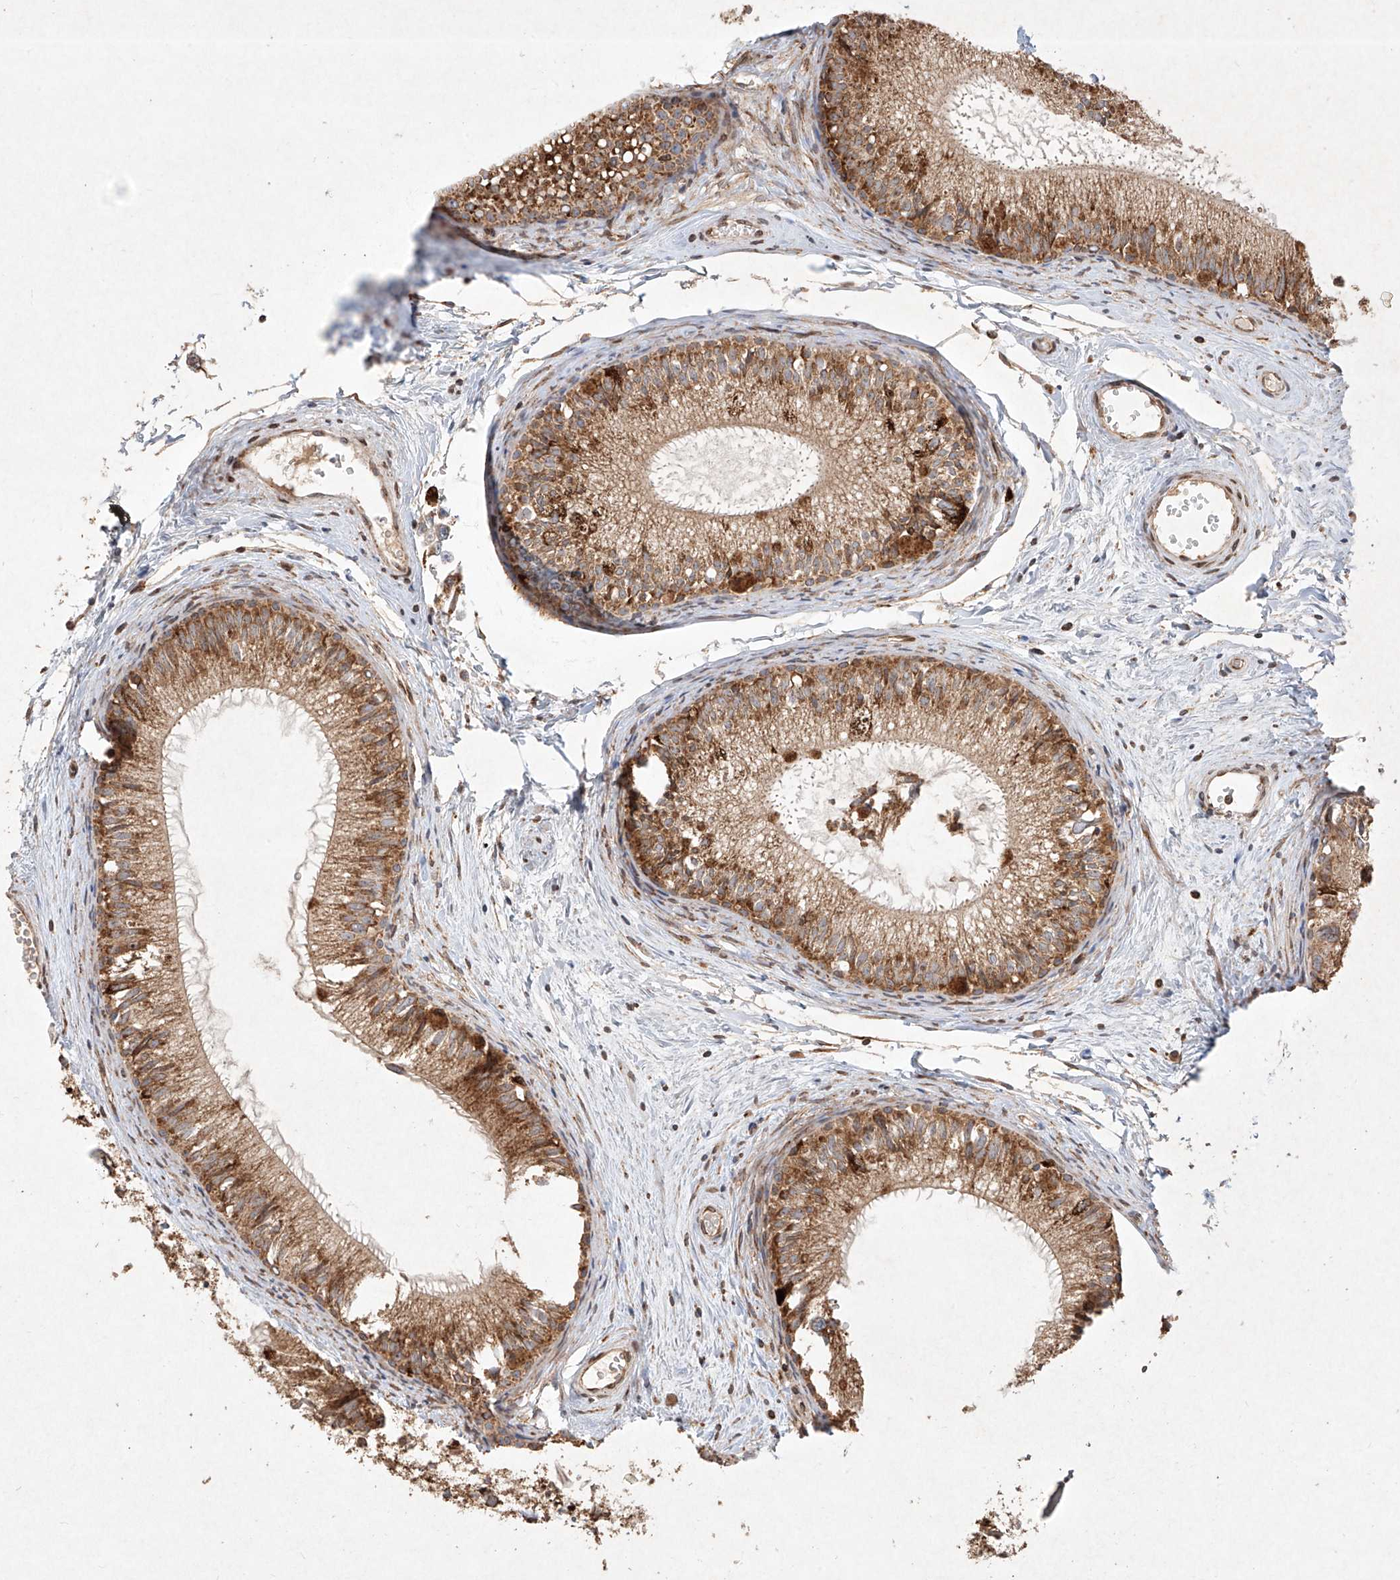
{"staining": {"intensity": "moderate", "quantity": ">75%", "location": "cytoplasmic/membranous"}, "tissue": "epididymis", "cell_type": "Glandular cells", "image_type": "normal", "snomed": [{"axis": "morphology", "description": "Normal tissue, NOS"}, {"axis": "topography", "description": "Epididymis"}], "caption": "Immunohistochemical staining of normal human epididymis shows moderate cytoplasmic/membranous protein positivity in about >75% of glandular cells. Nuclei are stained in blue.", "gene": "SEMA3B", "patient": {"sex": "male", "age": 34}}